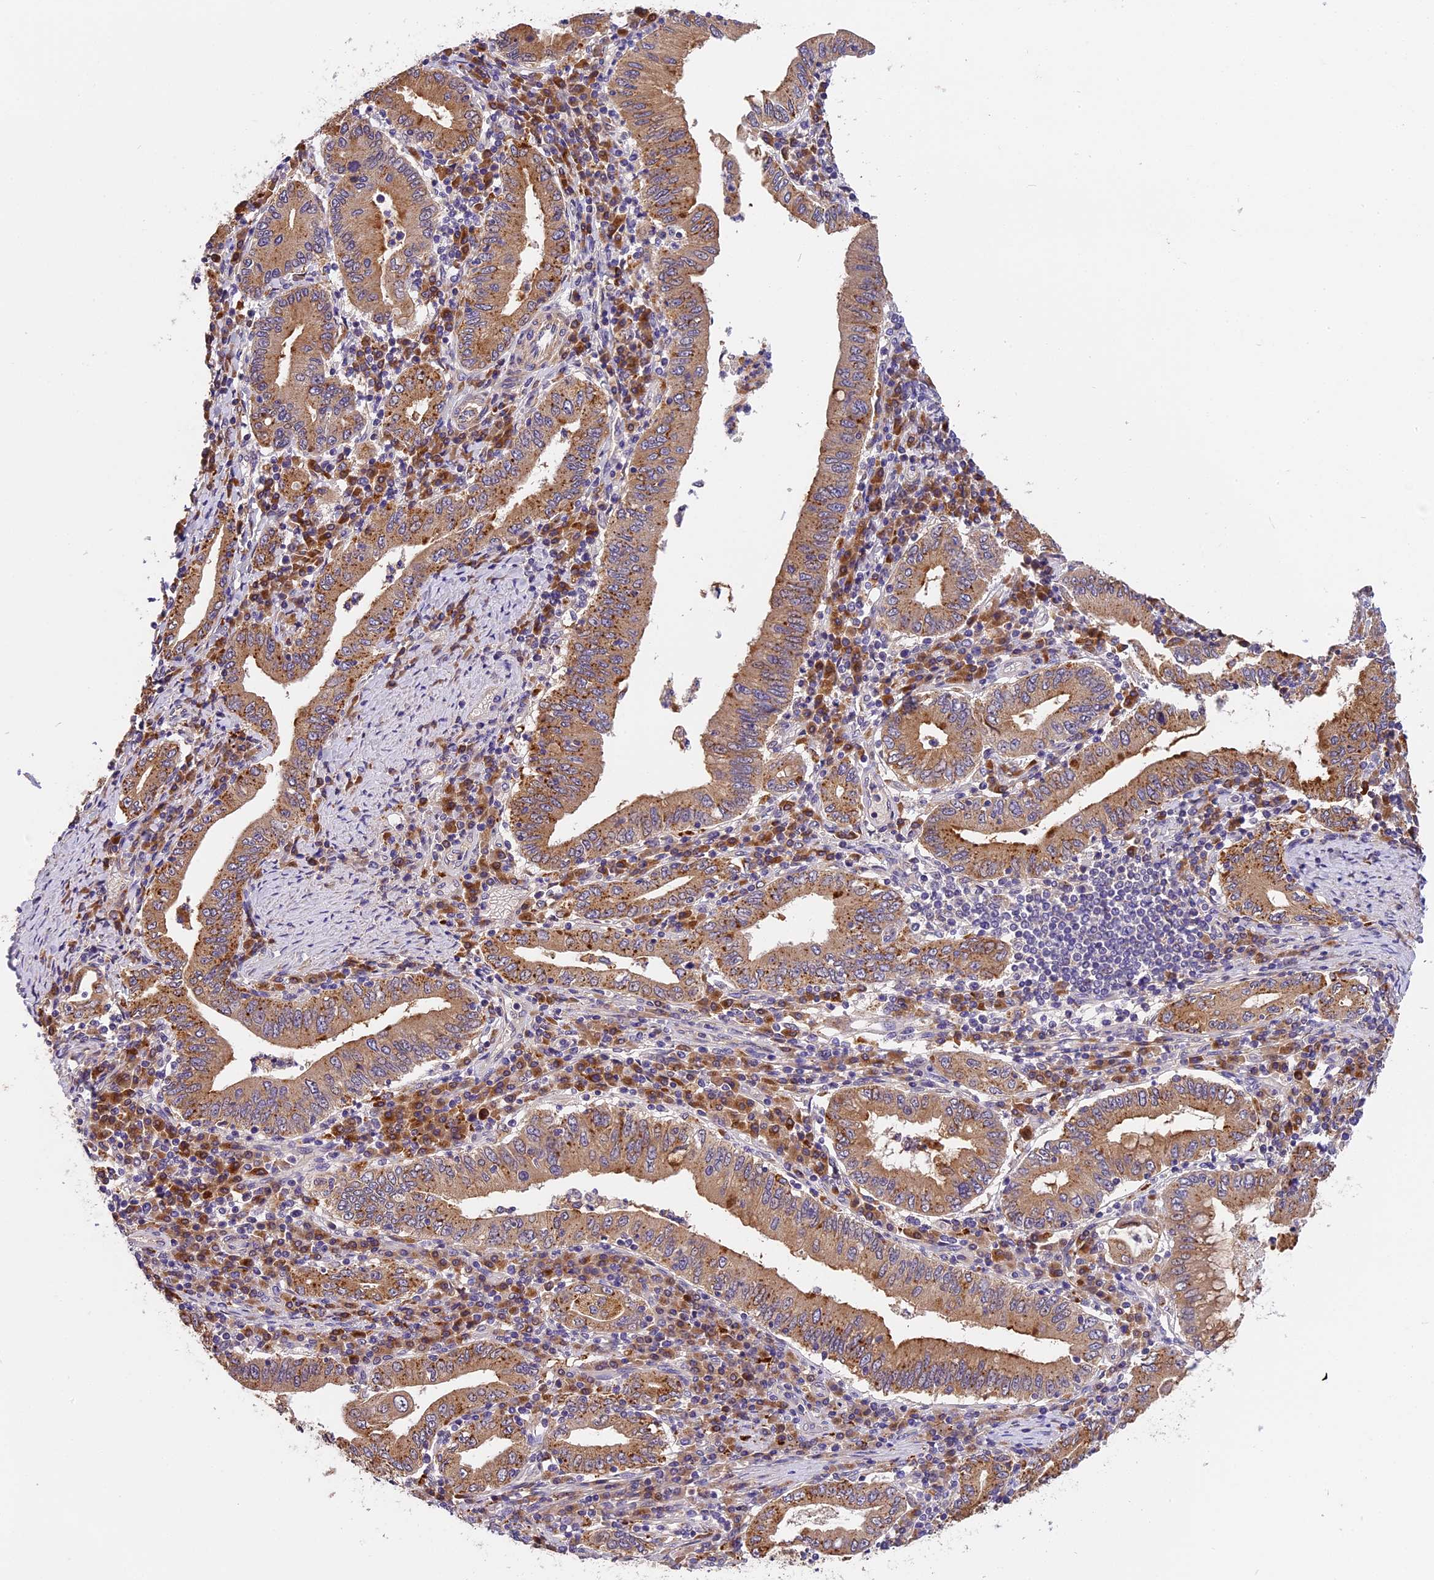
{"staining": {"intensity": "moderate", "quantity": ">75%", "location": "cytoplasmic/membranous"}, "tissue": "stomach cancer", "cell_type": "Tumor cells", "image_type": "cancer", "snomed": [{"axis": "morphology", "description": "Normal tissue, NOS"}, {"axis": "morphology", "description": "Adenocarcinoma, NOS"}, {"axis": "topography", "description": "Esophagus"}, {"axis": "topography", "description": "Stomach, upper"}, {"axis": "topography", "description": "Peripheral nerve tissue"}], "caption": "Stomach adenocarcinoma stained with a brown dye displays moderate cytoplasmic/membranous positive expression in approximately >75% of tumor cells.", "gene": "COPE", "patient": {"sex": "male", "age": 62}}